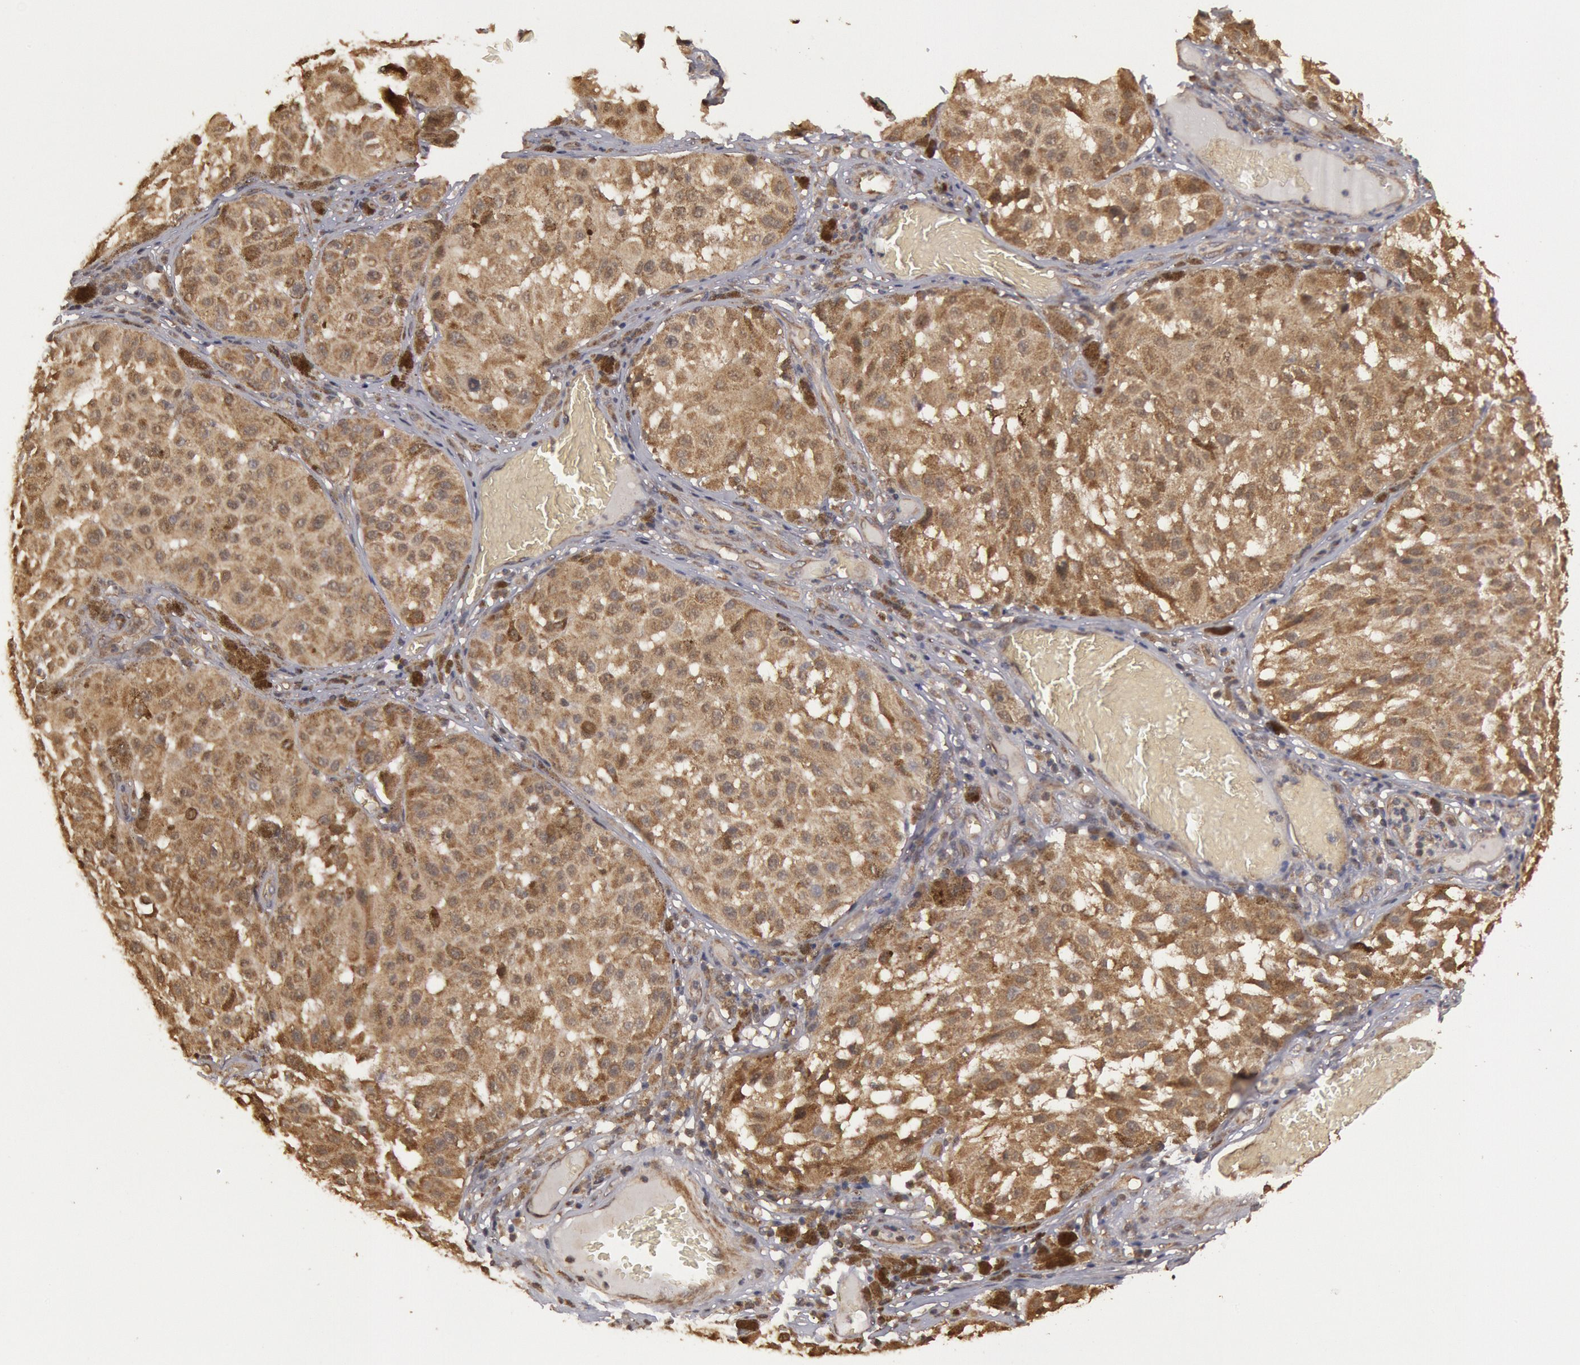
{"staining": {"intensity": "moderate", "quantity": ">75%", "location": "cytoplasmic/membranous"}, "tissue": "melanoma", "cell_type": "Tumor cells", "image_type": "cancer", "snomed": [{"axis": "morphology", "description": "Malignant melanoma, NOS"}, {"axis": "topography", "description": "Skin"}], "caption": "Immunohistochemical staining of melanoma demonstrates medium levels of moderate cytoplasmic/membranous protein expression in approximately >75% of tumor cells.", "gene": "USP14", "patient": {"sex": "female", "age": 64}}